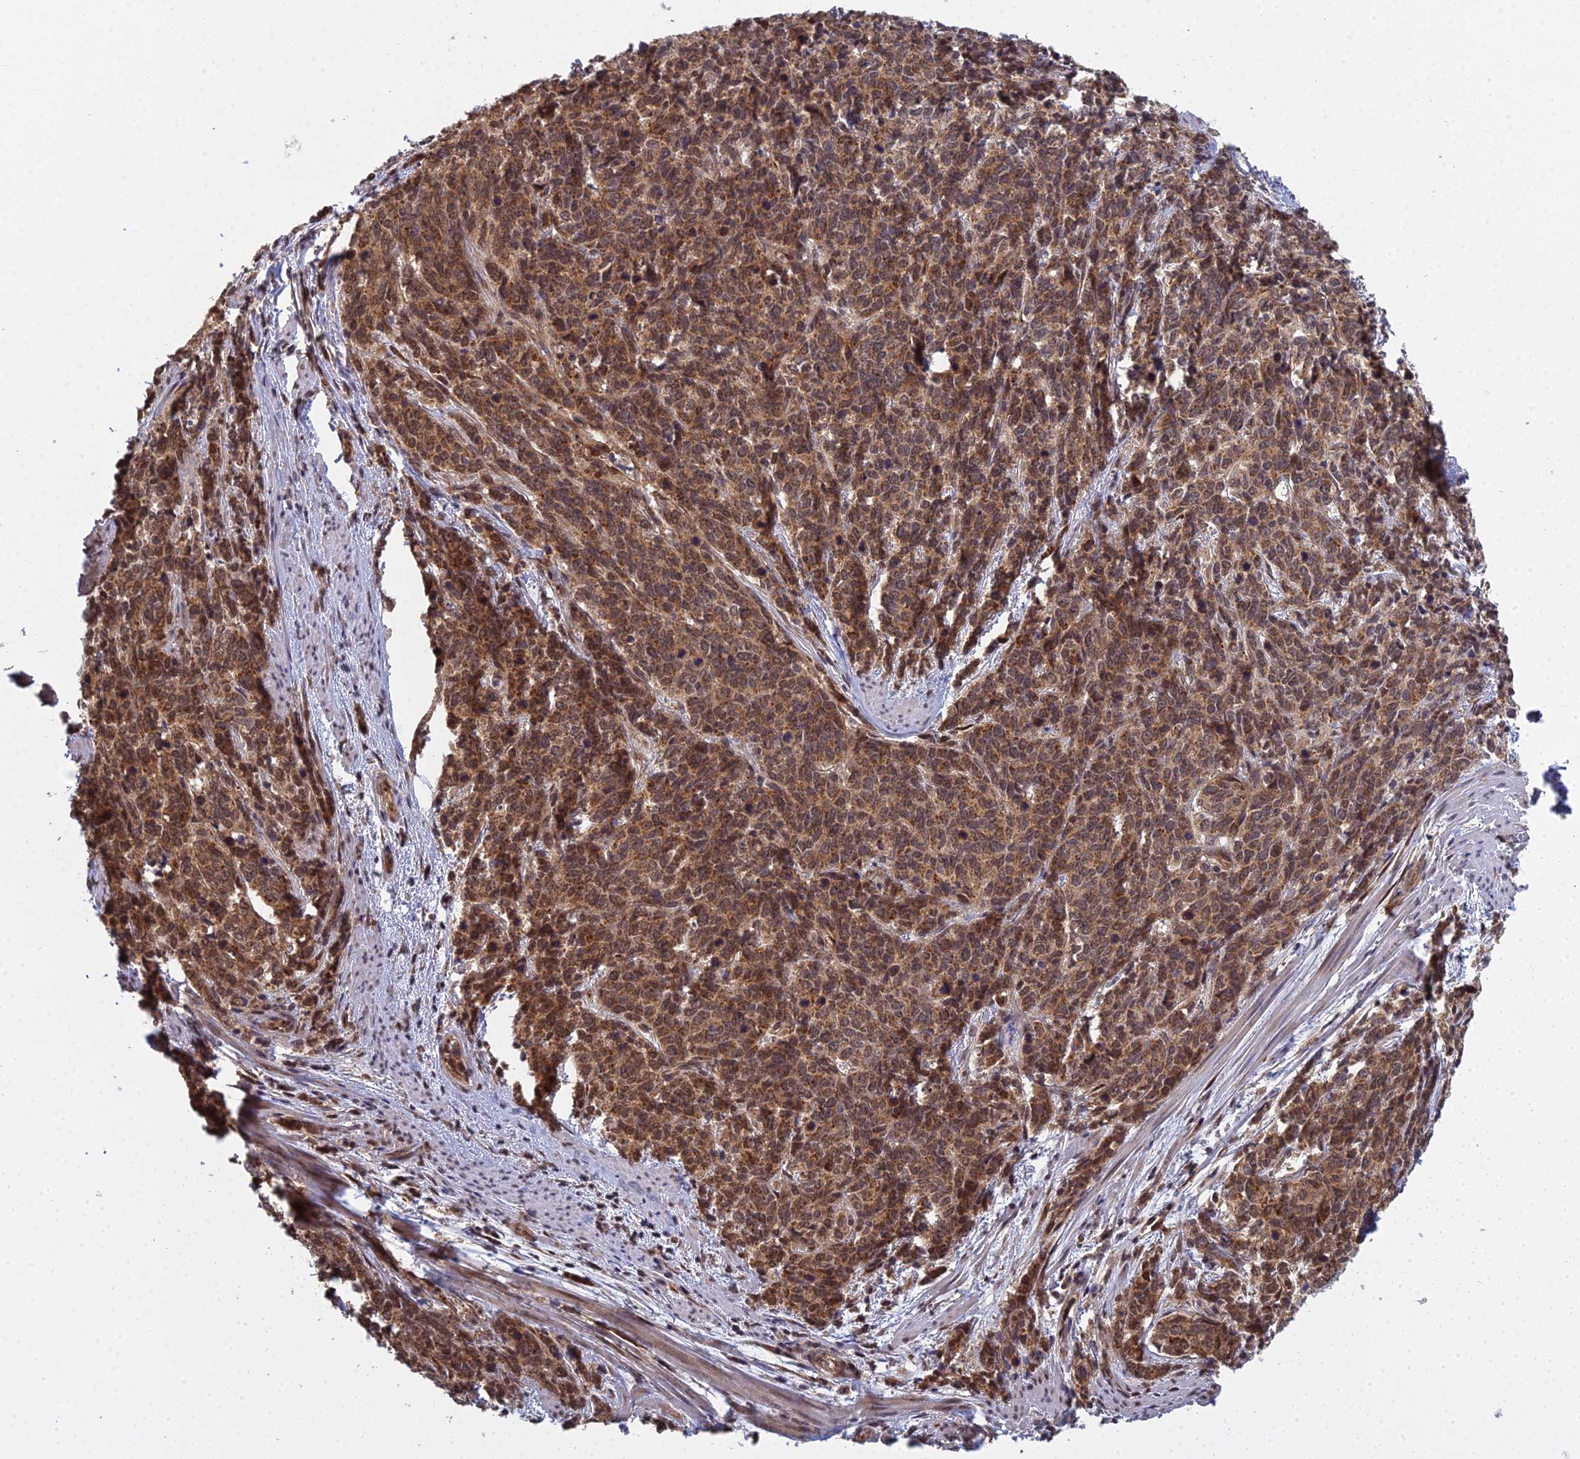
{"staining": {"intensity": "moderate", "quantity": ">75%", "location": "cytoplasmic/membranous,nuclear"}, "tissue": "cervical cancer", "cell_type": "Tumor cells", "image_type": "cancer", "snomed": [{"axis": "morphology", "description": "Squamous cell carcinoma, NOS"}, {"axis": "topography", "description": "Cervix"}], "caption": "Squamous cell carcinoma (cervical) was stained to show a protein in brown. There is medium levels of moderate cytoplasmic/membranous and nuclear staining in approximately >75% of tumor cells.", "gene": "MEOX1", "patient": {"sex": "female", "age": 60}}